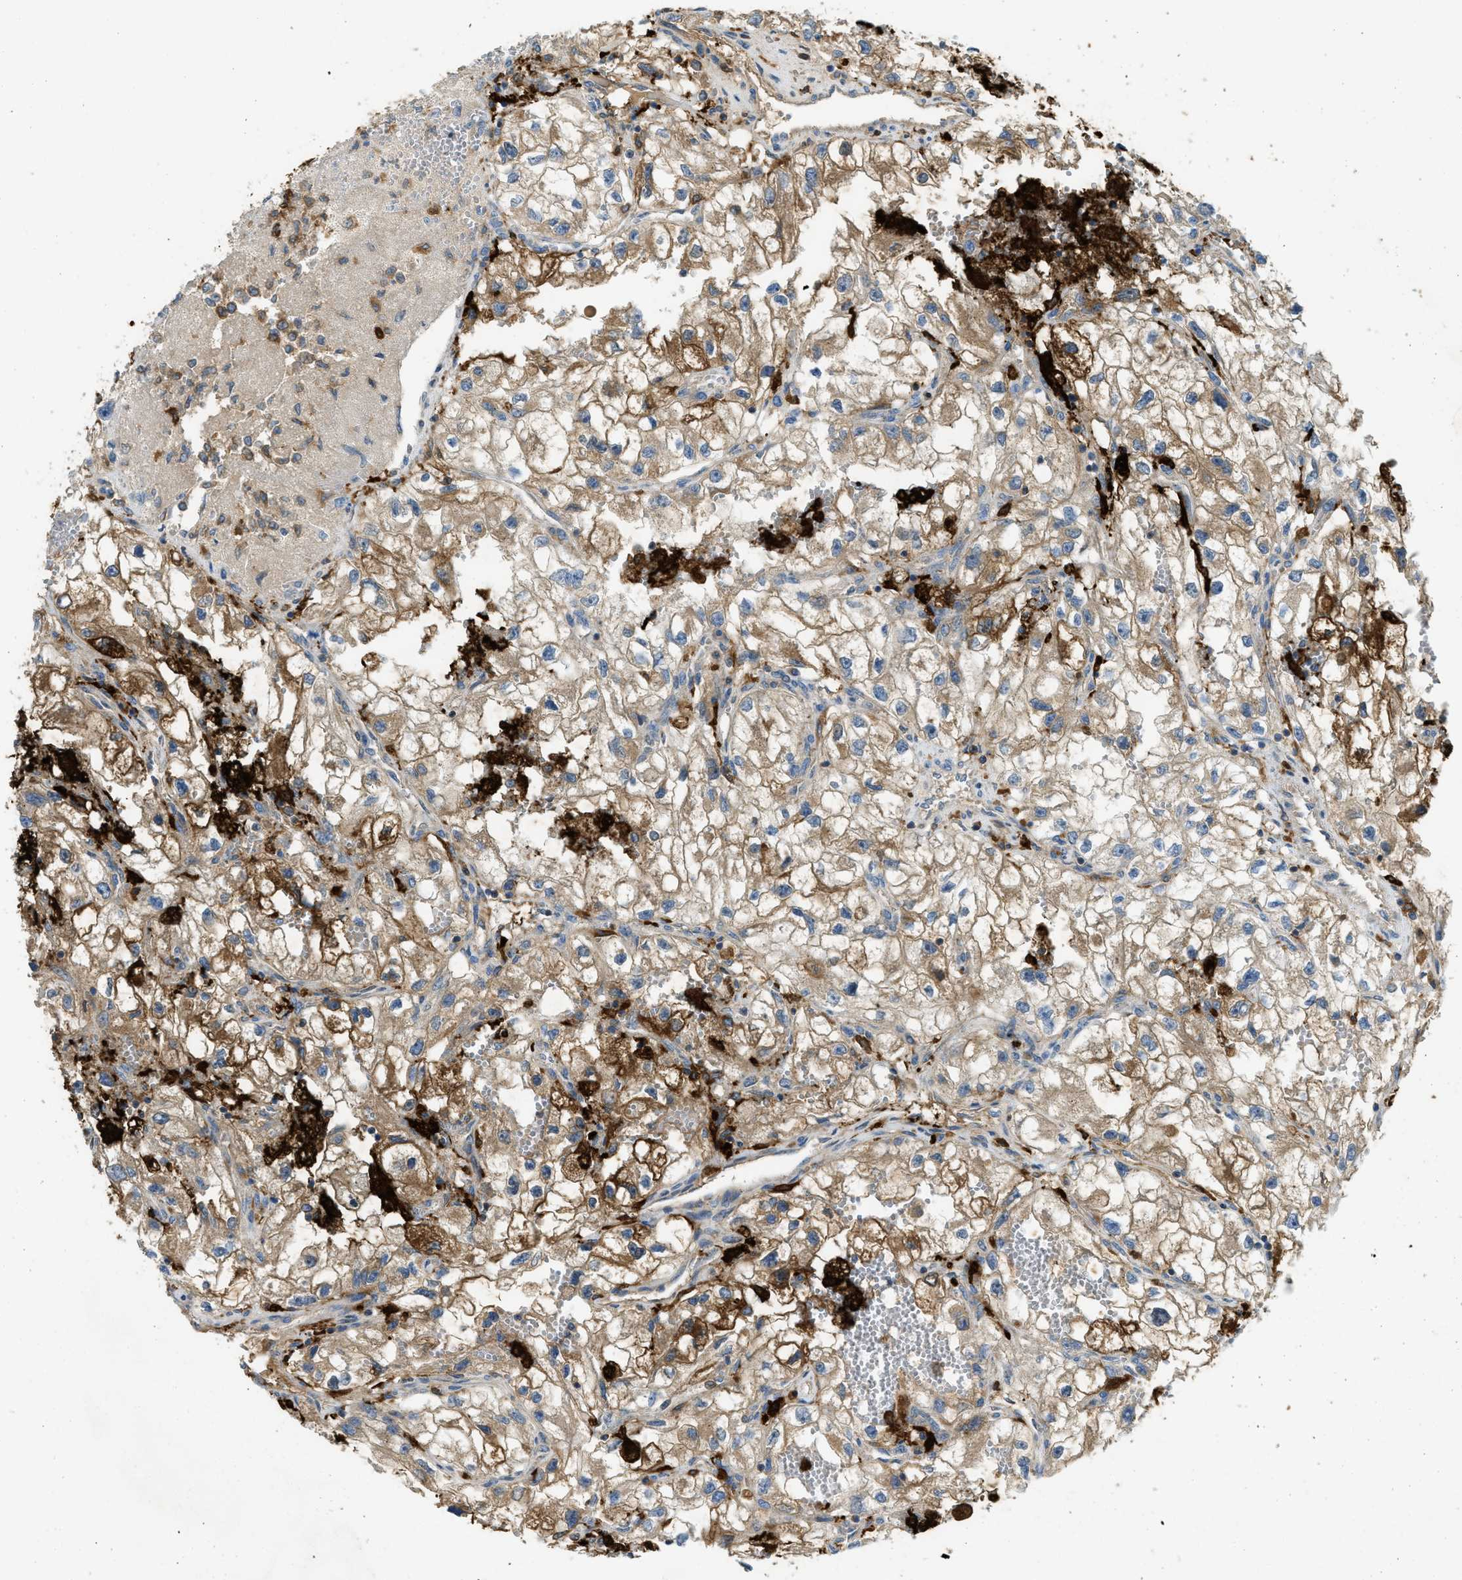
{"staining": {"intensity": "moderate", "quantity": ">75%", "location": "cytoplasmic/membranous"}, "tissue": "renal cancer", "cell_type": "Tumor cells", "image_type": "cancer", "snomed": [{"axis": "morphology", "description": "Adenocarcinoma, NOS"}, {"axis": "topography", "description": "Kidney"}], "caption": "Human renal cancer (adenocarcinoma) stained with a protein marker reveals moderate staining in tumor cells.", "gene": "RFFL", "patient": {"sex": "female", "age": 70}}